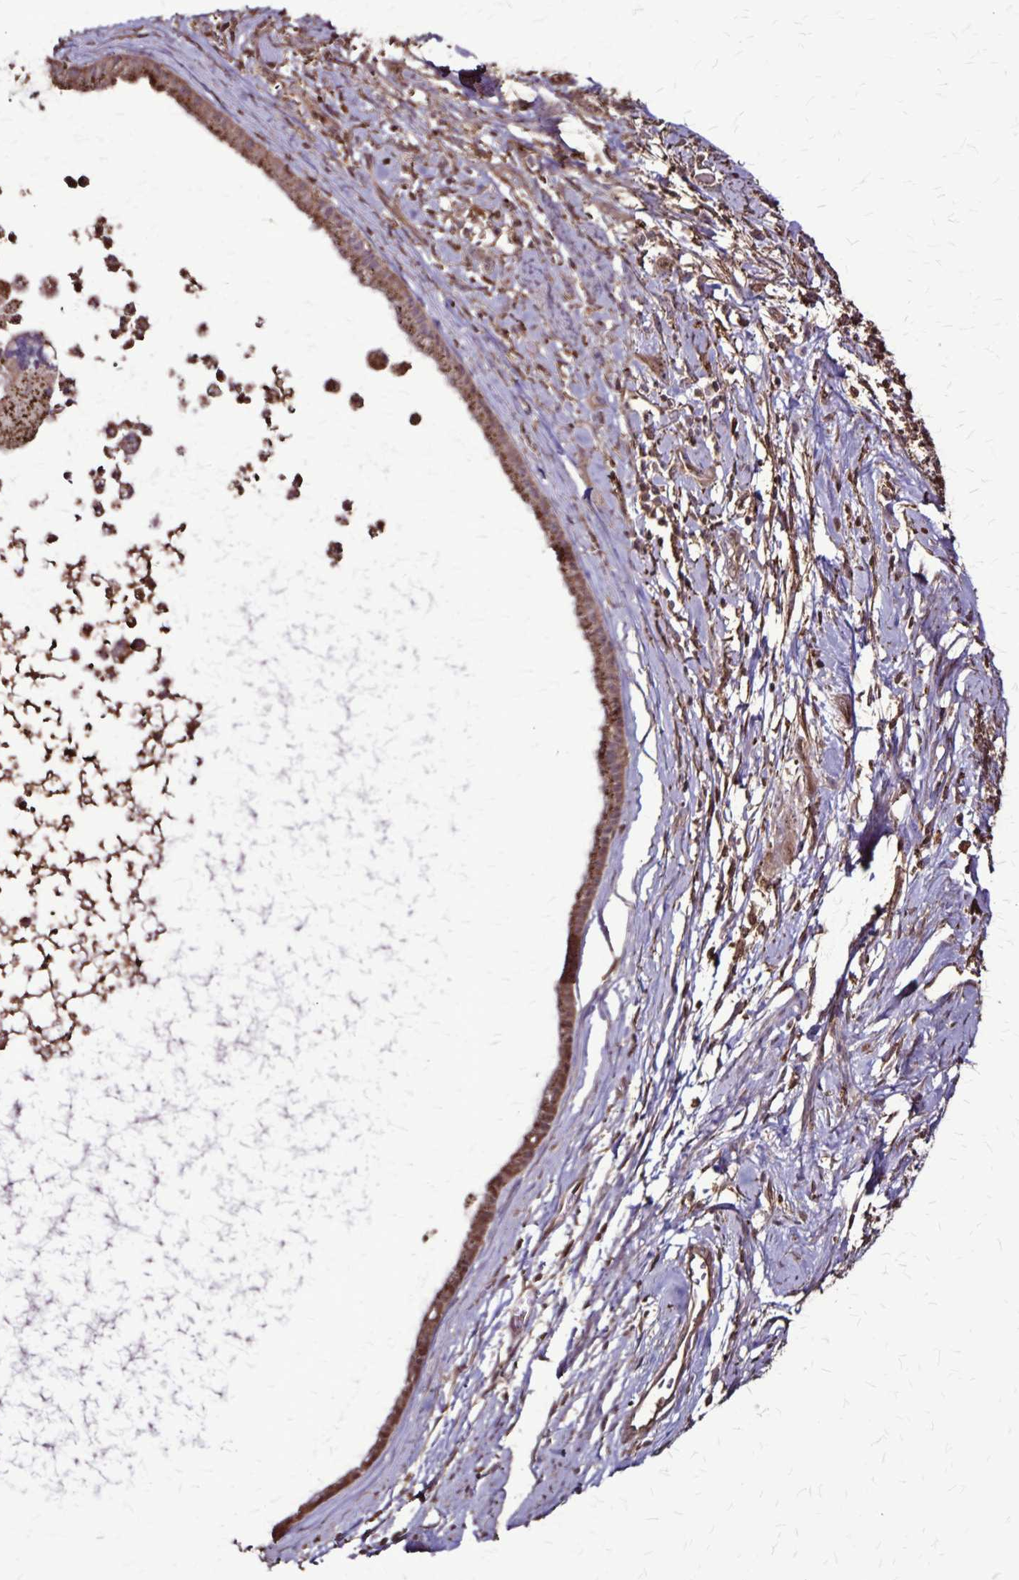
{"staining": {"intensity": "moderate", "quantity": "25%-75%", "location": "cytoplasmic/membranous"}, "tissue": "cervical cancer", "cell_type": "Tumor cells", "image_type": "cancer", "snomed": [{"axis": "morphology", "description": "Squamous cell carcinoma, NOS"}, {"axis": "topography", "description": "Cervix"}], "caption": "Protein expression analysis of cervical squamous cell carcinoma exhibits moderate cytoplasmic/membranous staining in approximately 25%-75% of tumor cells. The staining was performed using DAB to visualize the protein expression in brown, while the nuclei were stained in blue with hematoxylin (Magnification: 20x).", "gene": "CHMP1B", "patient": {"sex": "female", "age": 51}}